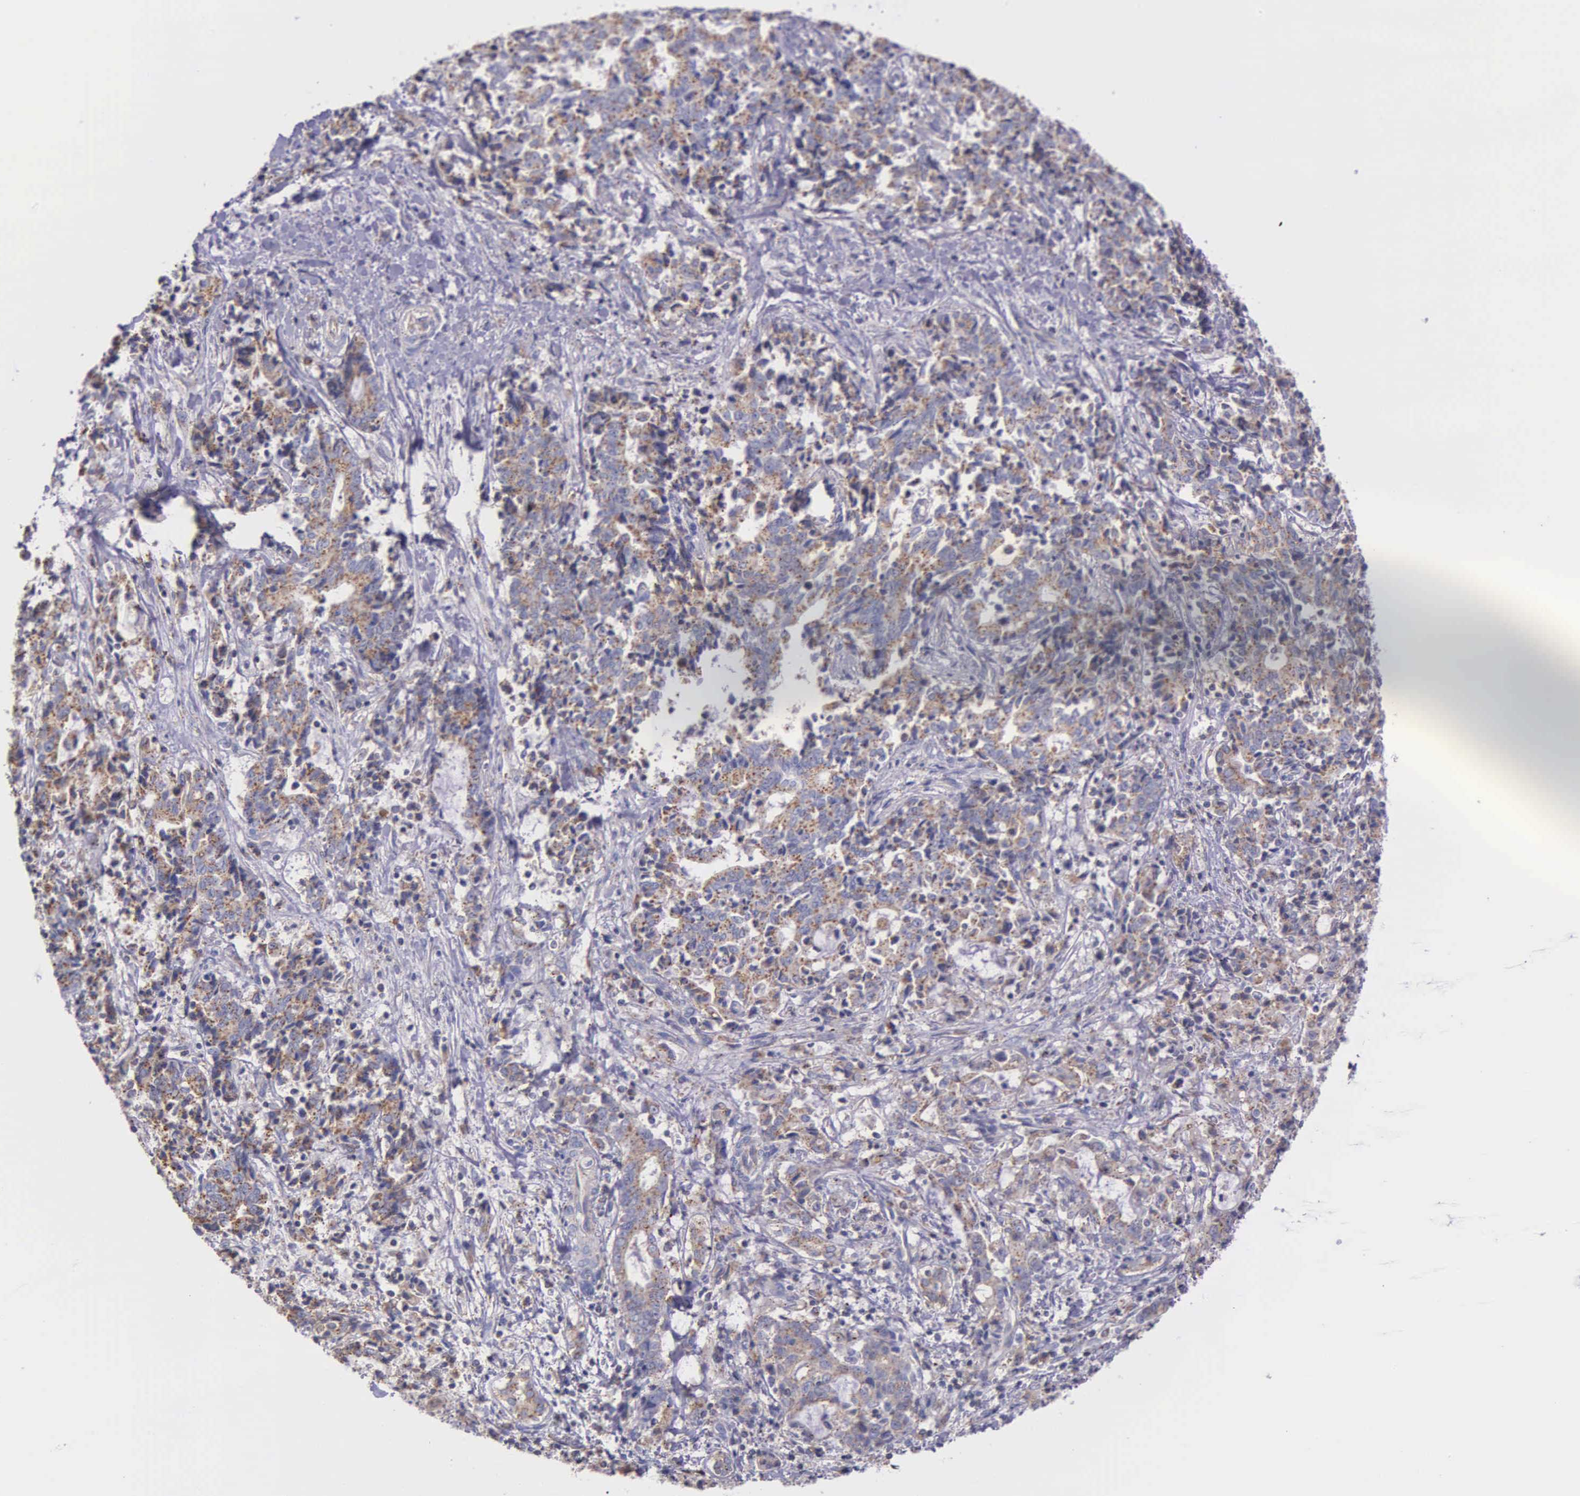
{"staining": {"intensity": "weak", "quantity": ">75%", "location": "cytoplasmic/membranous"}, "tissue": "liver cancer", "cell_type": "Tumor cells", "image_type": "cancer", "snomed": [{"axis": "morphology", "description": "Cholangiocarcinoma"}, {"axis": "topography", "description": "Liver"}], "caption": "An image of human liver cancer stained for a protein displays weak cytoplasmic/membranous brown staining in tumor cells. The staining was performed using DAB (3,3'-diaminobenzidine) to visualize the protein expression in brown, while the nuclei were stained in blue with hematoxylin (Magnification: 20x).", "gene": "MIA2", "patient": {"sex": "male", "age": 57}}